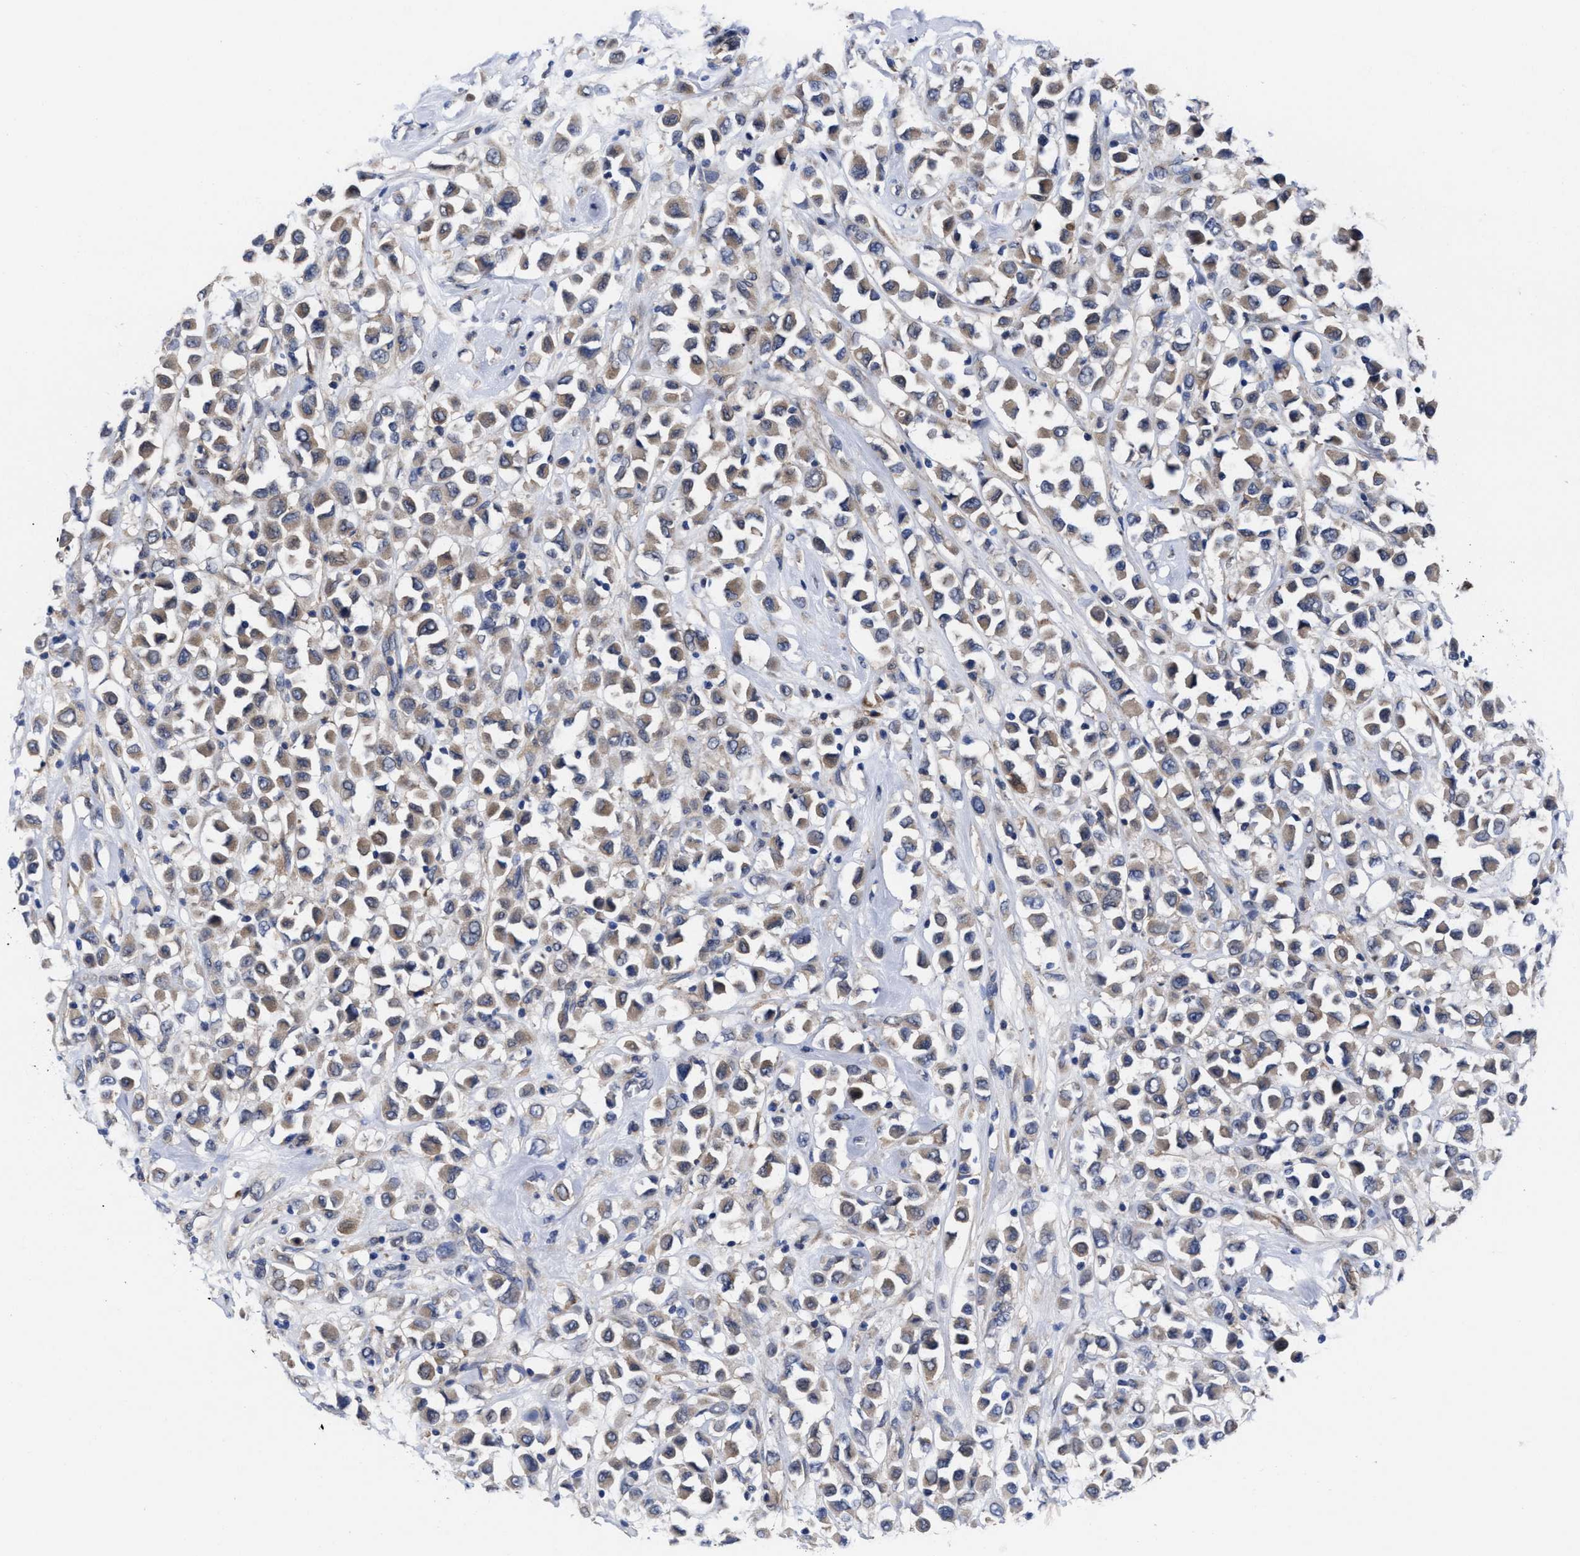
{"staining": {"intensity": "weak", "quantity": ">75%", "location": "cytoplasmic/membranous"}, "tissue": "breast cancer", "cell_type": "Tumor cells", "image_type": "cancer", "snomed": [{"axis": "morphology", "description": "Duct carcinoma"}, {"axis": "topography", "description": "Breast"}], "caption": "Immunohistochemical staining of breast cancer shows weak cytoplasmic/membranous protein expression in approximately >75% of tumor cells.", "gene": "TXNDC17", "patient": {"sex": "female", "age": 61}}